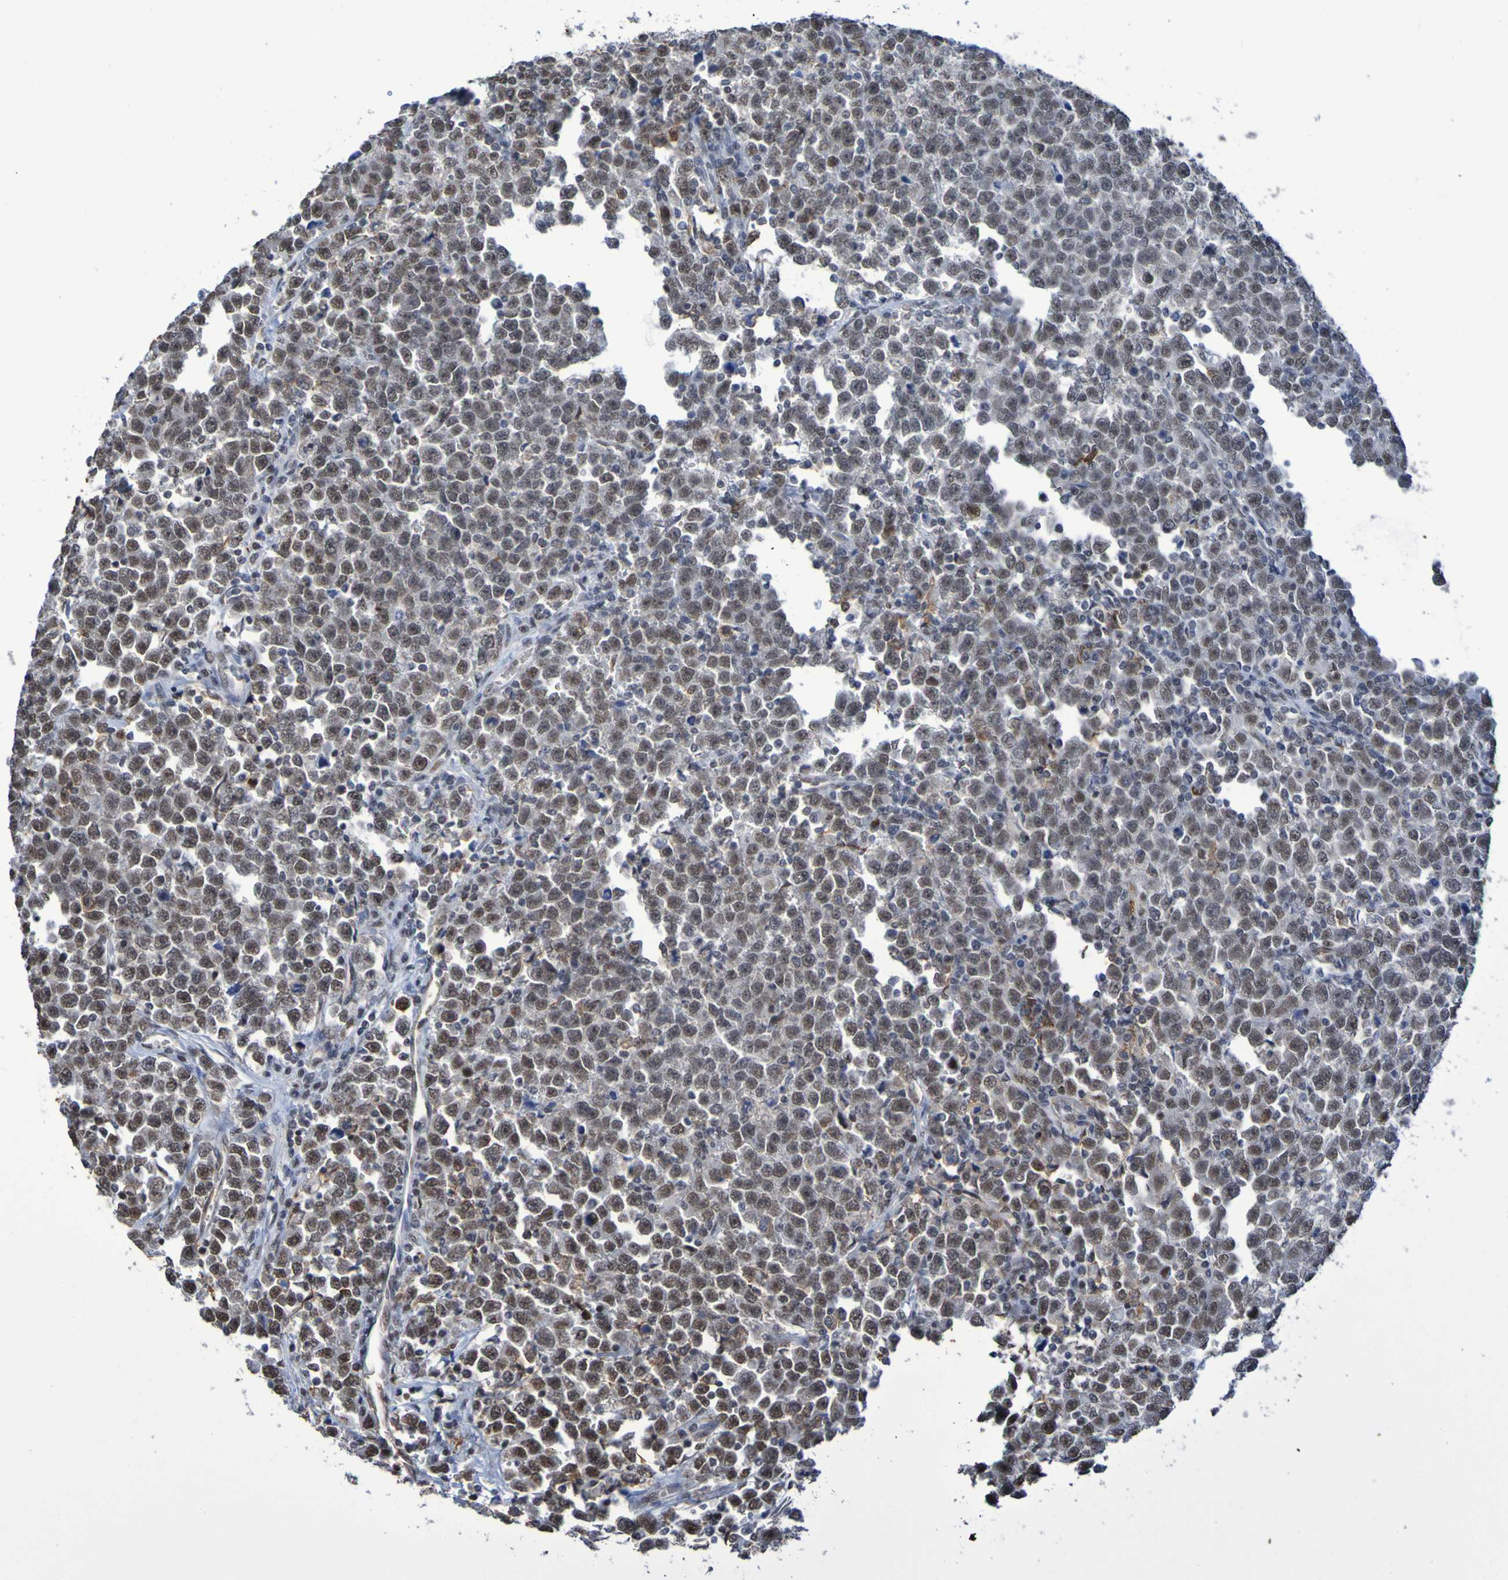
{"staining": {"intensity": "weak", "quantity": ">75%", "location": "nuclear"}, "tissue": "testis cancer", "cell_type": "Tumor cells", "image_type": "cancer", "snomed": [{"axis": "morphology", "description": "Seminoma, NOS"}, {"axis": "topography", "description": "Testis"}], "caption": "Immunohistochemistry (IHC) of human seminoma (testis) exhibits low levels of weak nuclear staining in approximately >75% of tumor cells. (Brightfield microscopy of DAB IHC at high magnification).", "gene": "MRTFB", "patient": {"sex": "male", "age": 43}}